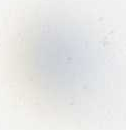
{"staining": {"intensity": "moderate", "quantity": ">75%", "location": "cytoplasmic/membranous"}, "tissue": "parathyroid gland", "cell_type": "Glandular cells", "image_type": "normal", "snomed": [{"axis": "morphology", "description": "Normal tissue, NOS"}, {"axis": "topography", "description": "Parathyroid gland"}], "caption": "IHC (DAB) staining of unremarkable parathyroid gland shows moderate cytoplasmic/membranous protein positivity in approximately >75% of glandular cells. (DAB (3,3'-diaminobenzidine) IHC, brown staining for protein, blue staining for nuclei).", "gene": "TEX44", "patient": {"sex": "female", "age": 71}}